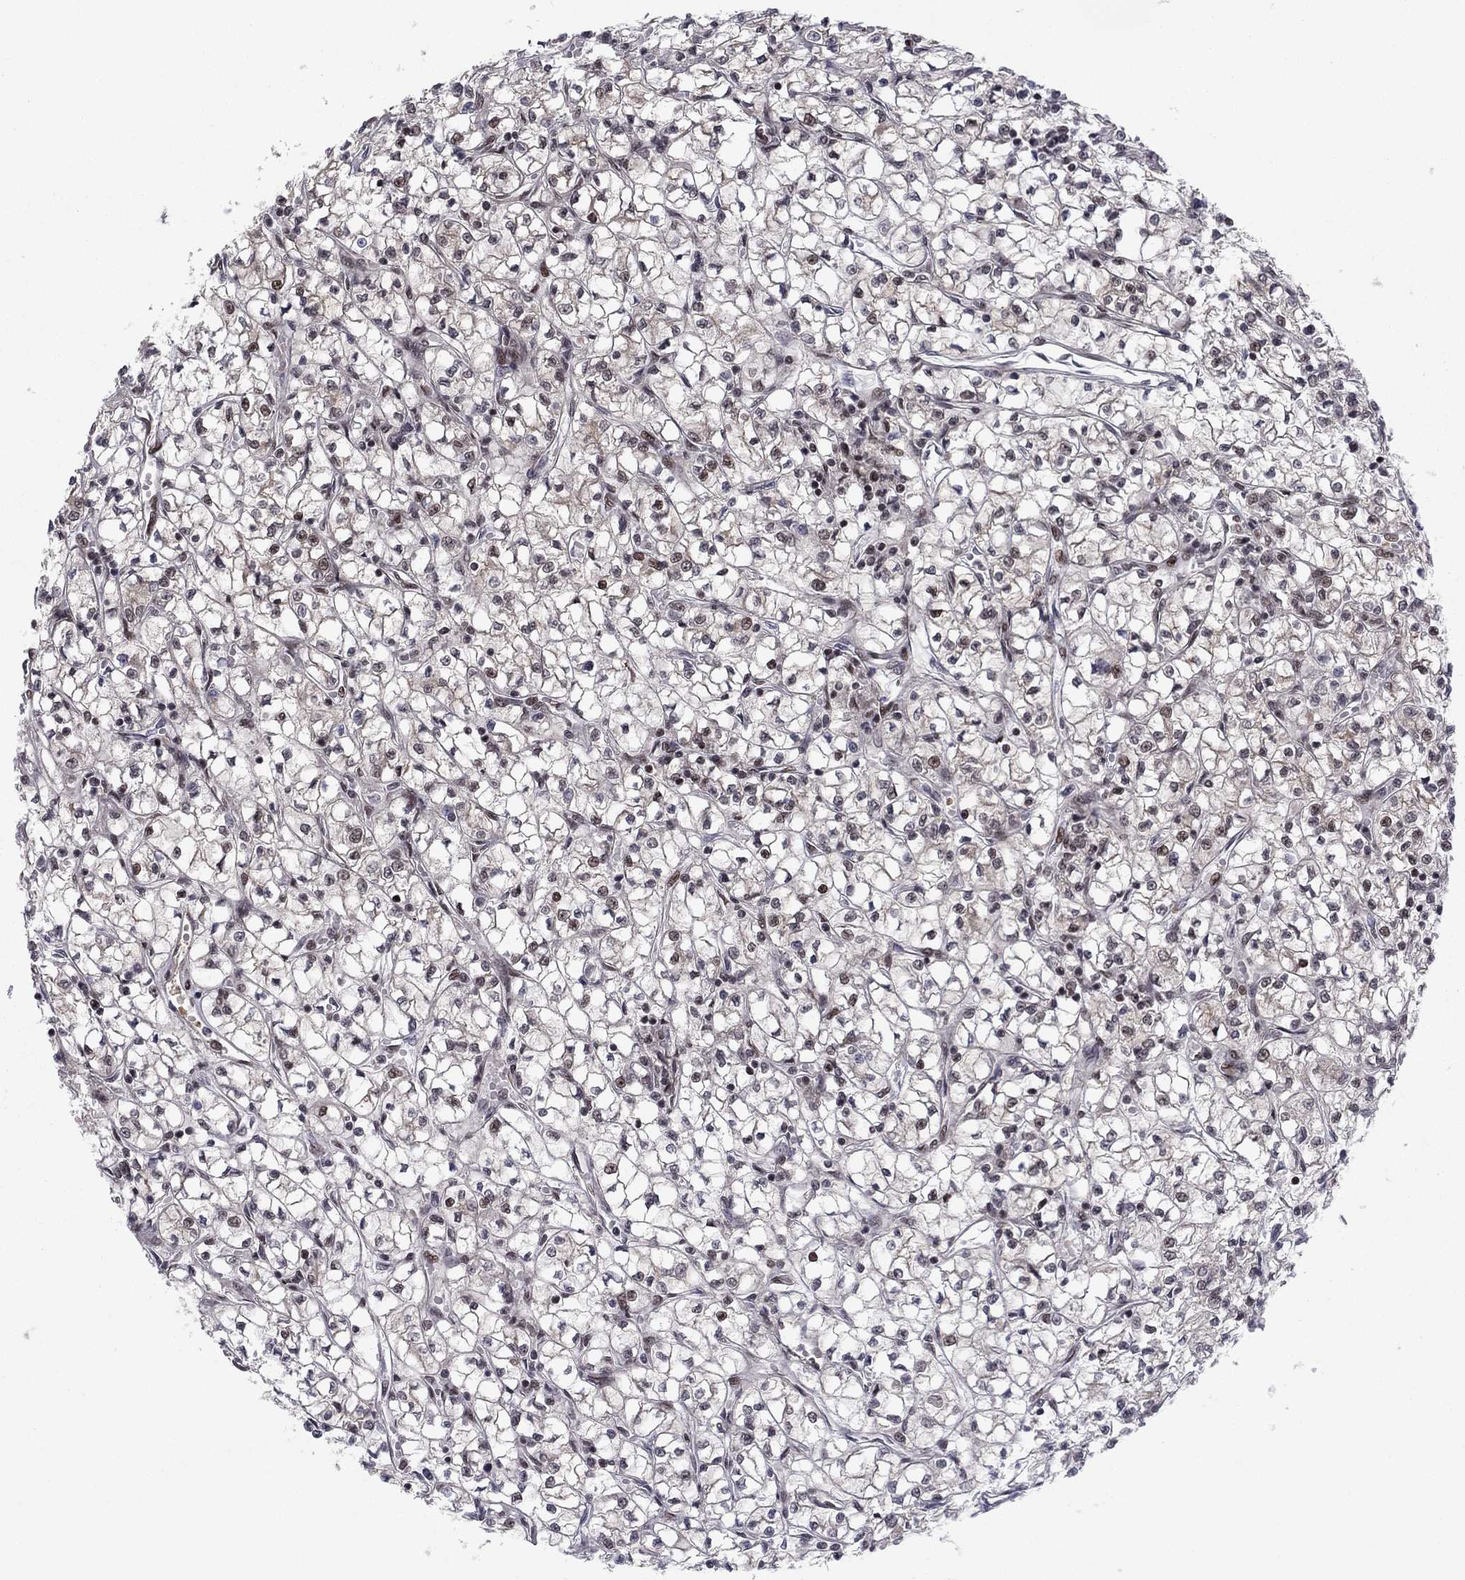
{"staining": {"intensity": "moderate", "quantity": "<25%", "location": "nuclear"}, "tissue": "renal cancer", "cell_type": "Tumor cells", "image_type": "cancer", "snomed": [{"axis": "morphology", "description": "Adenocarcinoma, NOS"}, {"axis": "topography", "description": "Kidney"}], "caption": "An immunohistochemistry (IHC) micrograph of neoplastic tissue is shown. Protein staining in brown shows moderate nuclear positivity in renal cancer (adenocarcinoma) within tumor cells.", "gene": "USP54", "patient": {"sex": "female", "age": 64}}